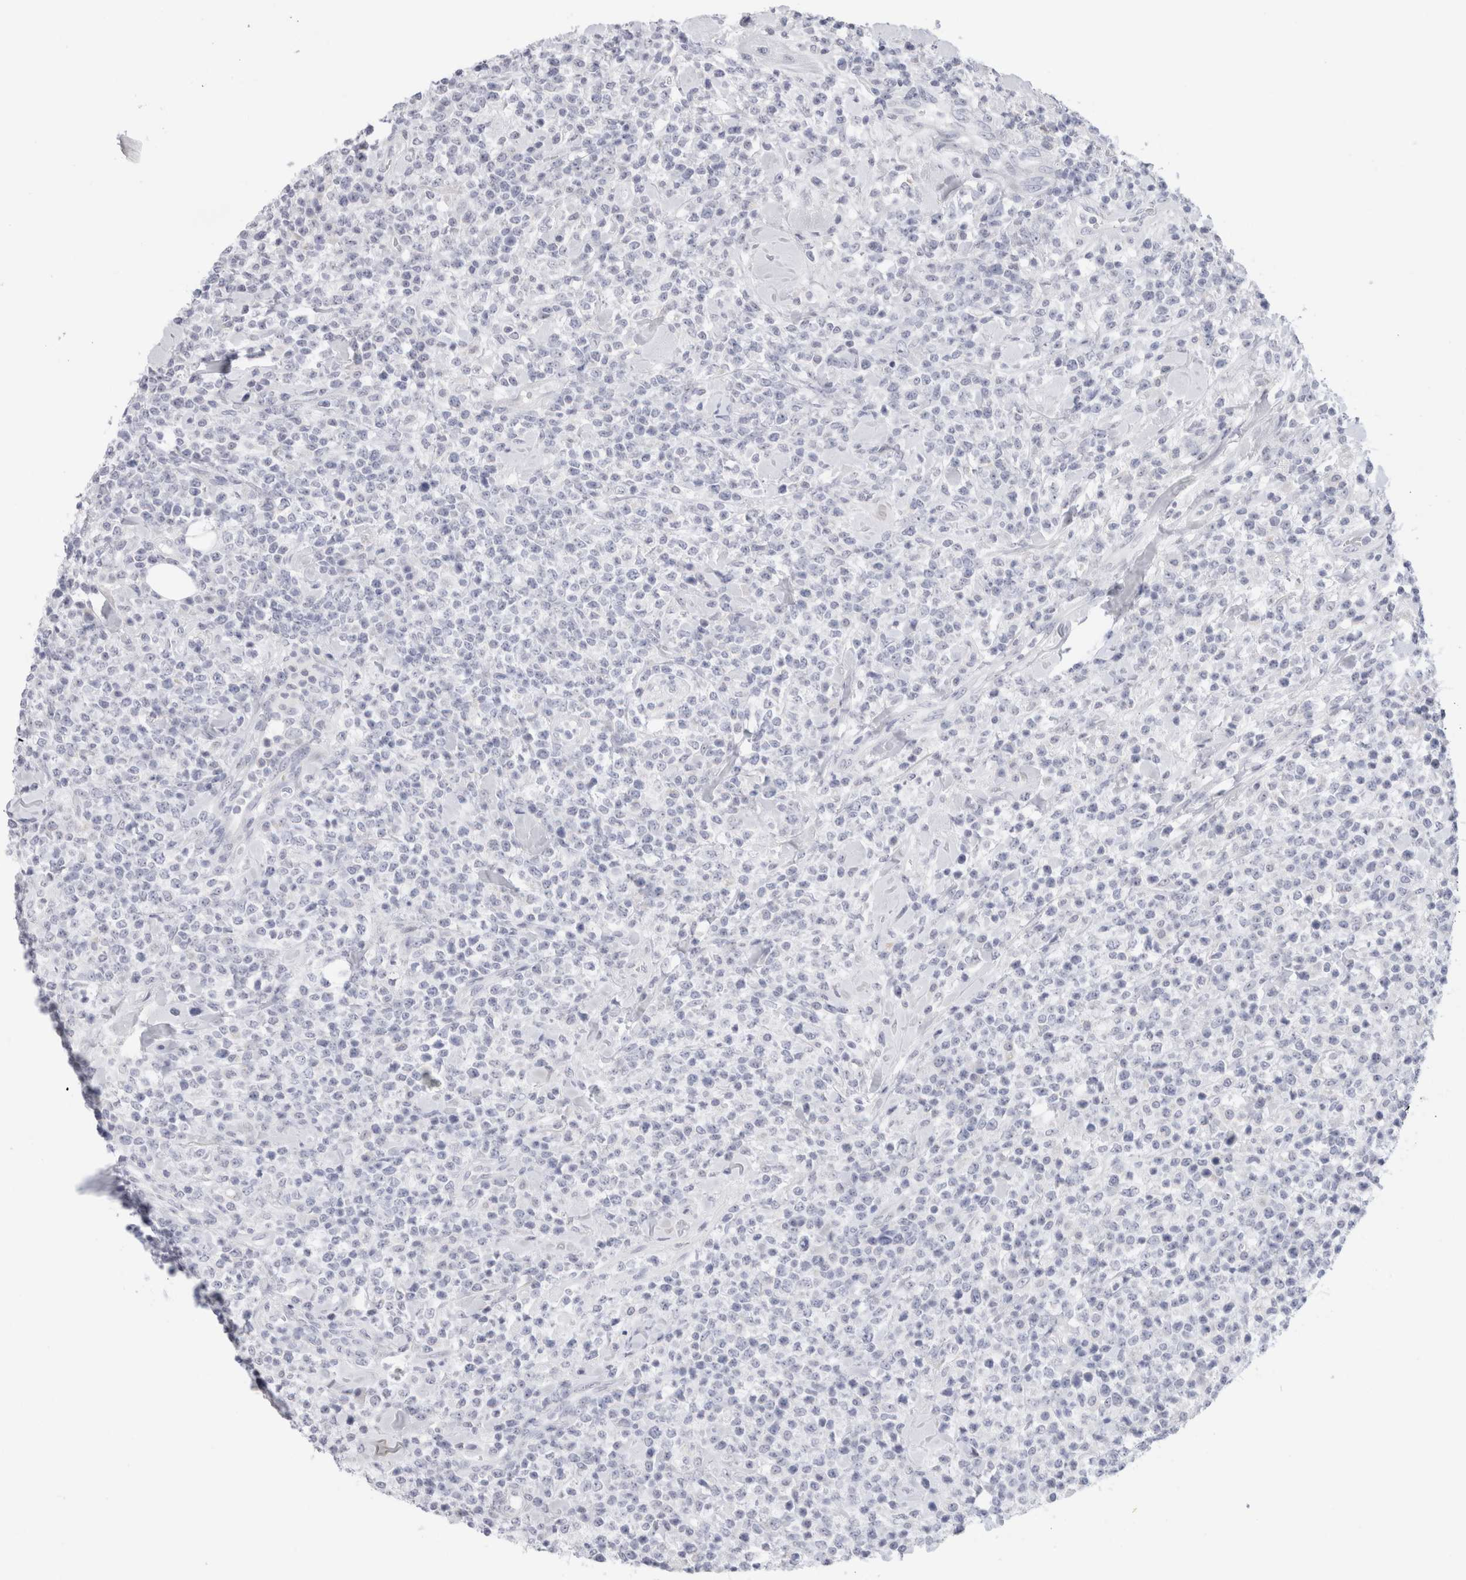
{"staining": {"intensity": "negative", "quantity": "none", "location": "none"}, "tissue": "lymphoma", "cell_type": "Tumor cells", "image_type": "cancer", "snomed": [{"axis": "morphology", "description": "Malignant lymphoma, non-Hodgkin's type, High grade"}, {"axis": "topography", "description": "Colon"}], "caption": "This is an immunohistochemistry micrograph of lymphoma. There is no positivity in tumor cells.", "gene": "MUC15", "patient": {"sex": "female", "age": 53}}